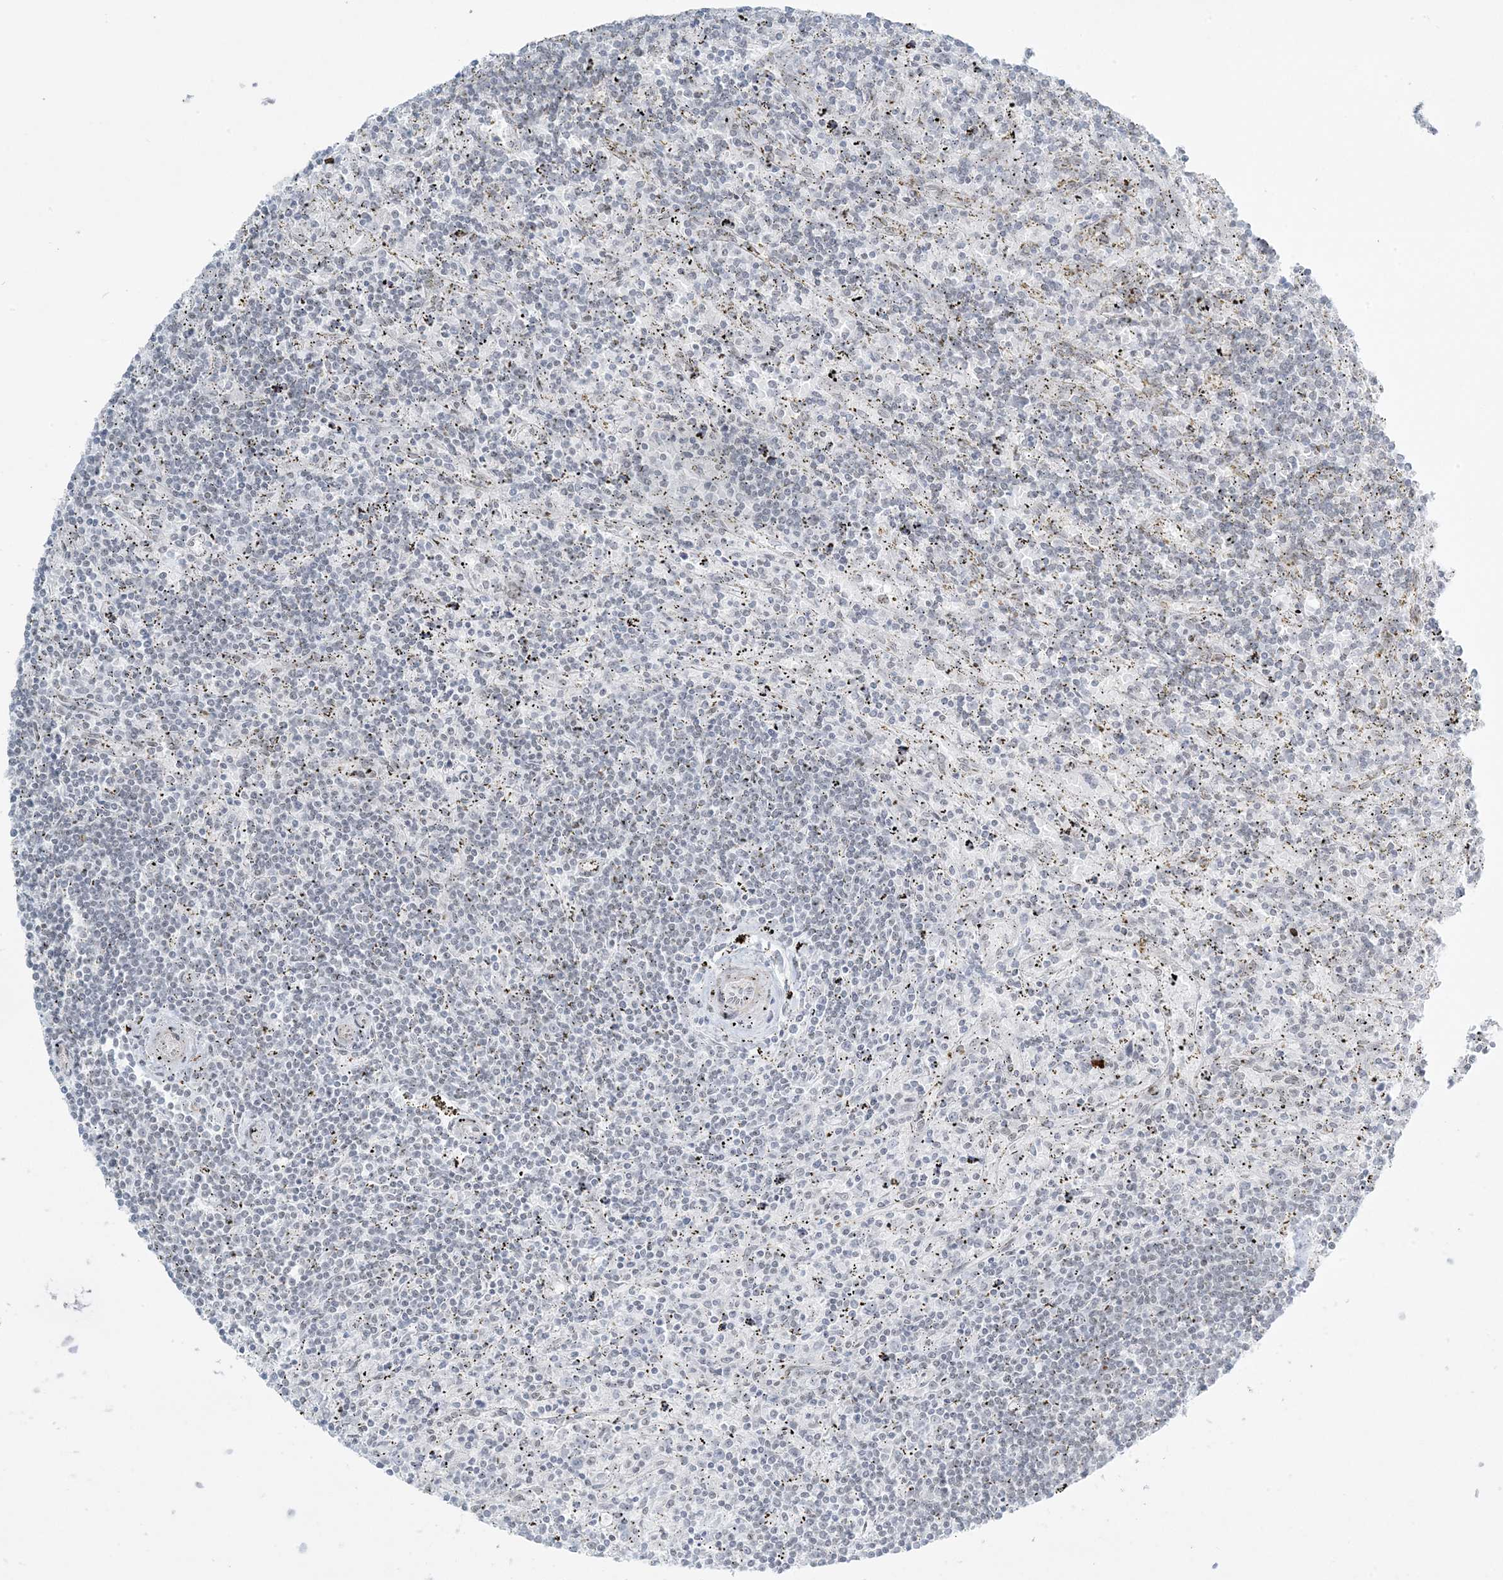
{"staining": {"intensity": "negative", "quantity": "none", "location": "none"}, "tissue": "lymphoma", "cell_type": "Tumor cells", "image_type": "cancer", "snomed": [{"axis": "morphology", "description": "Malignant lymphoma, non-Hodgkin's type, Low grade"}, {"axis": "topography", "description": "Spleen"}], "caption": "IHC micrograph of human low-grade malignant lymphoma, non-Hodgkin's type stained for a protein (brown), which demonstrates no positivity in tumor cells.", "gene": "ZNF787", "patient": {"sex": "male", "age": 76}}